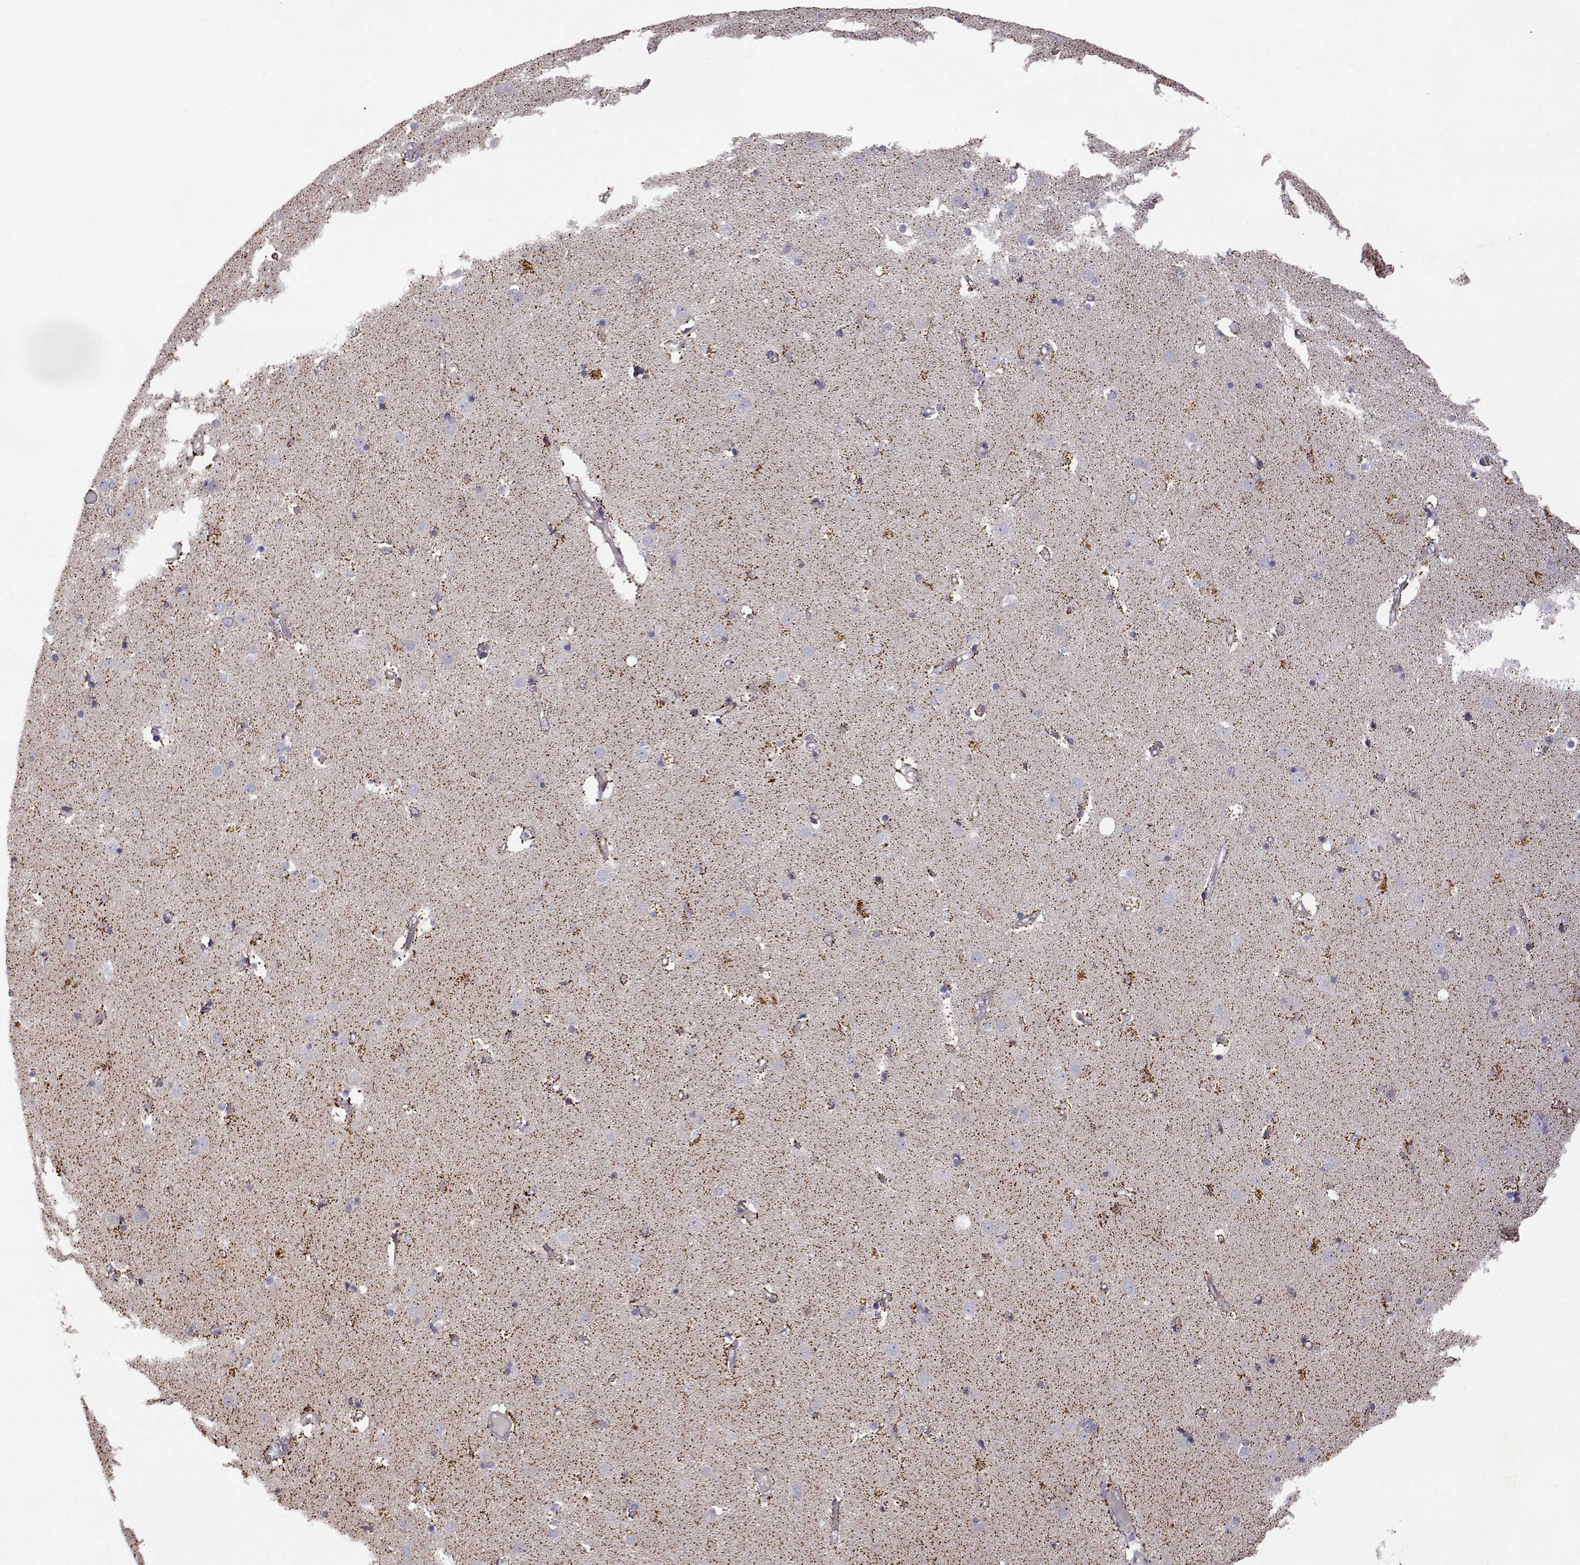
{"staining": {"intensity": "negative", "quantity": "none", "location": "none"}, "tissue": "caudate", "cell_type": "Glial cells", "image_type": "normal", "snomed": [{"axis": "morphology", "description": "Normal tissue, NOS"}, {"axis": "topography", "description": "Lateral ventricle wall"}], "caption": "A micrograph of caudate stained for a protein reveals no brown staining in glial cells. Brightfield microscopy of immunohistochemistry (IHC) stained with DAB (3,3'-diaminobenzidine) (brown) and hematoxylin (blue), captured at high magnification.", "gene": "DDC", "patient": {"sex": "female", "age": 71}}